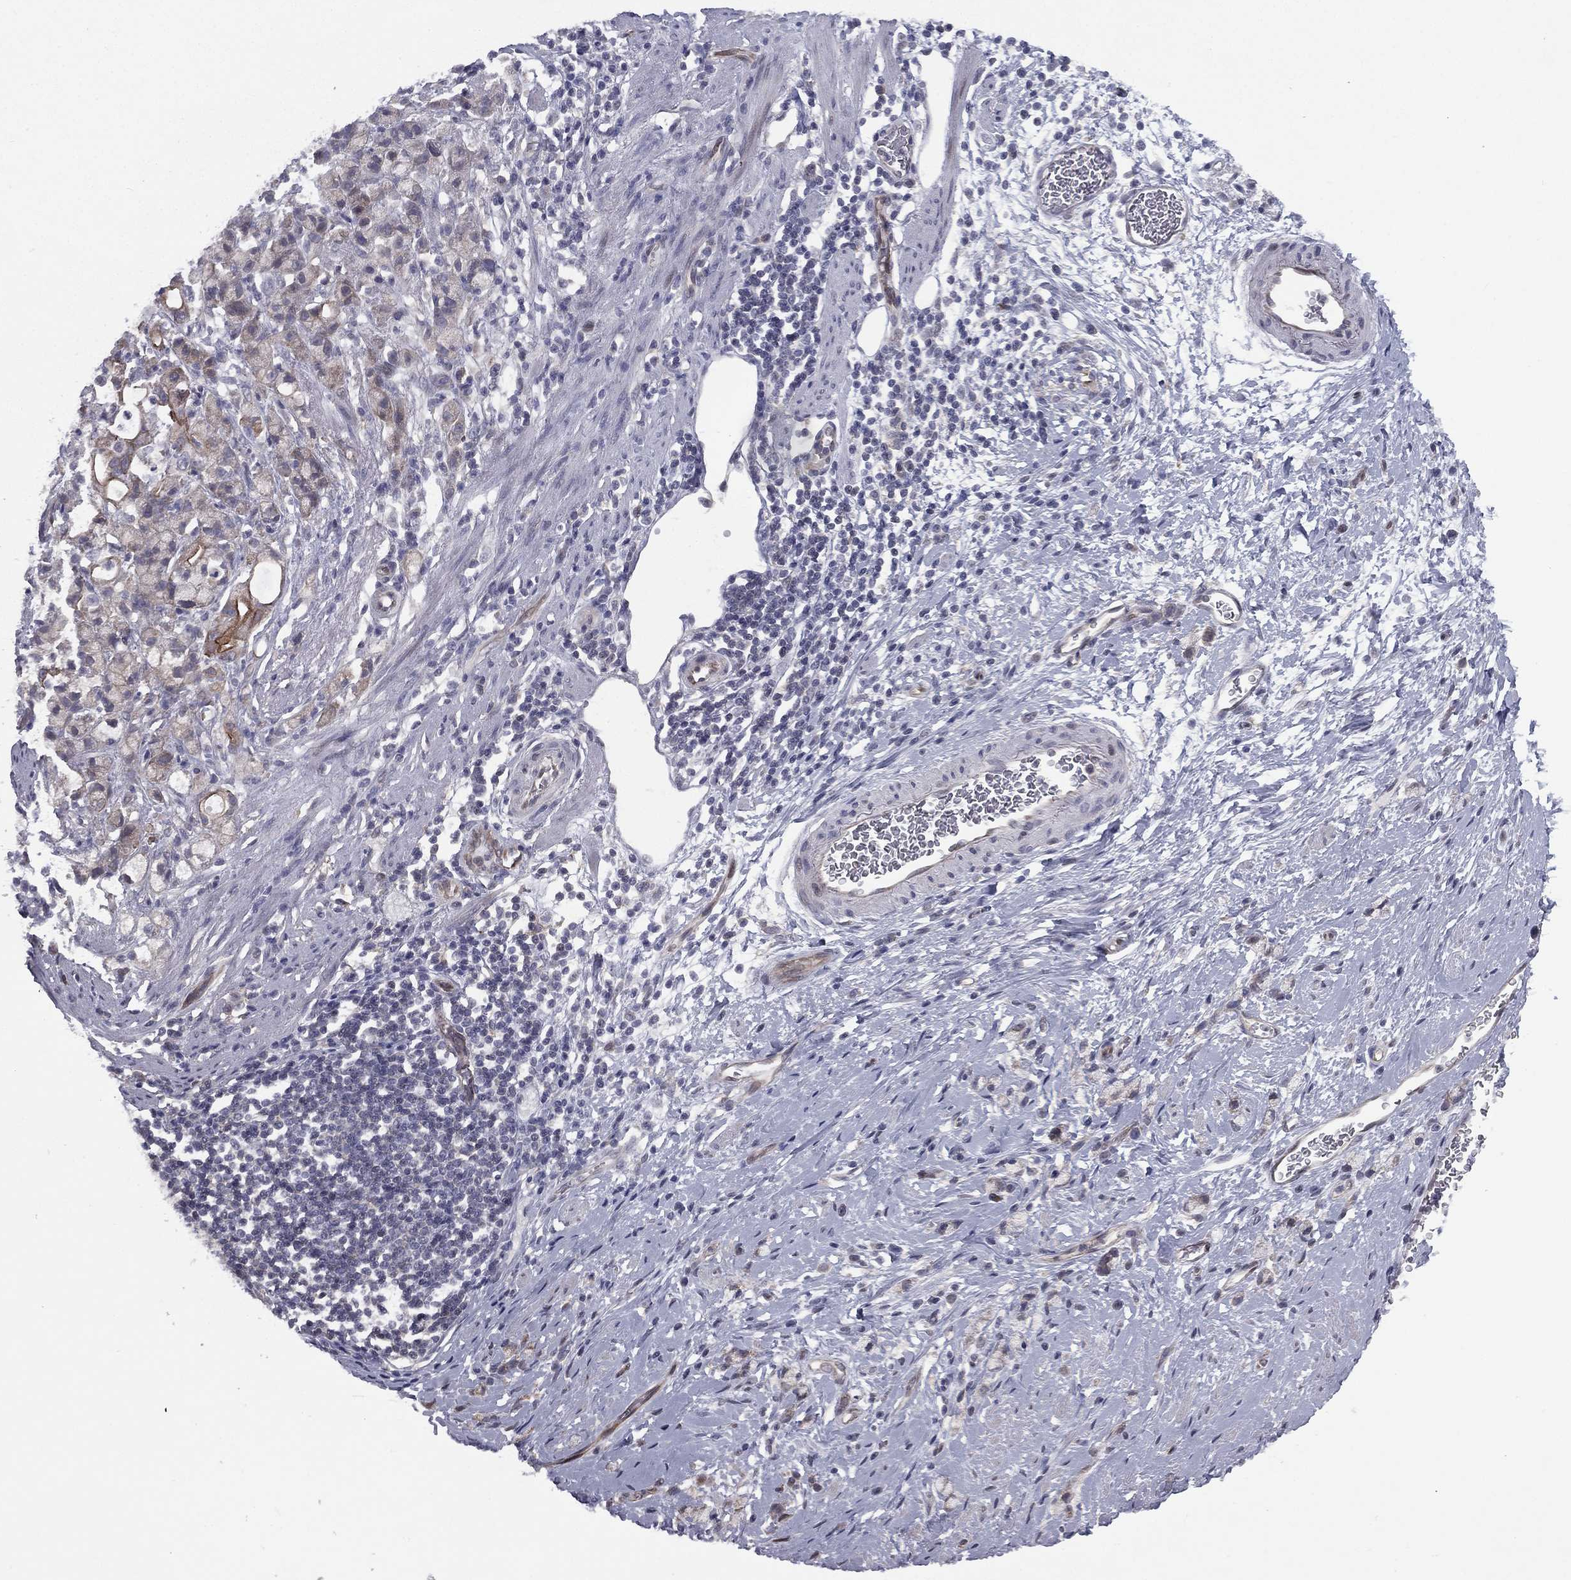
{"staining": {"intensity": "negative", "quantity": "none", "location": "none"}, "tissue": "stomach cancer", "cell_type": "Tumor cells", "image_type": "cancer", "snomed": [{"axis": "morphology", "description": "Adenocarcinoma, NOS"}, {"axis": "topography", "description": "Stomach"}], "caption": "Adenocarcinoma (stomach) stained for a protein using immunohistochemistry demonstrates no staining tumor cells.", "gene": "ACTRT2", "patient": {"sex": "male", "age": 58}}